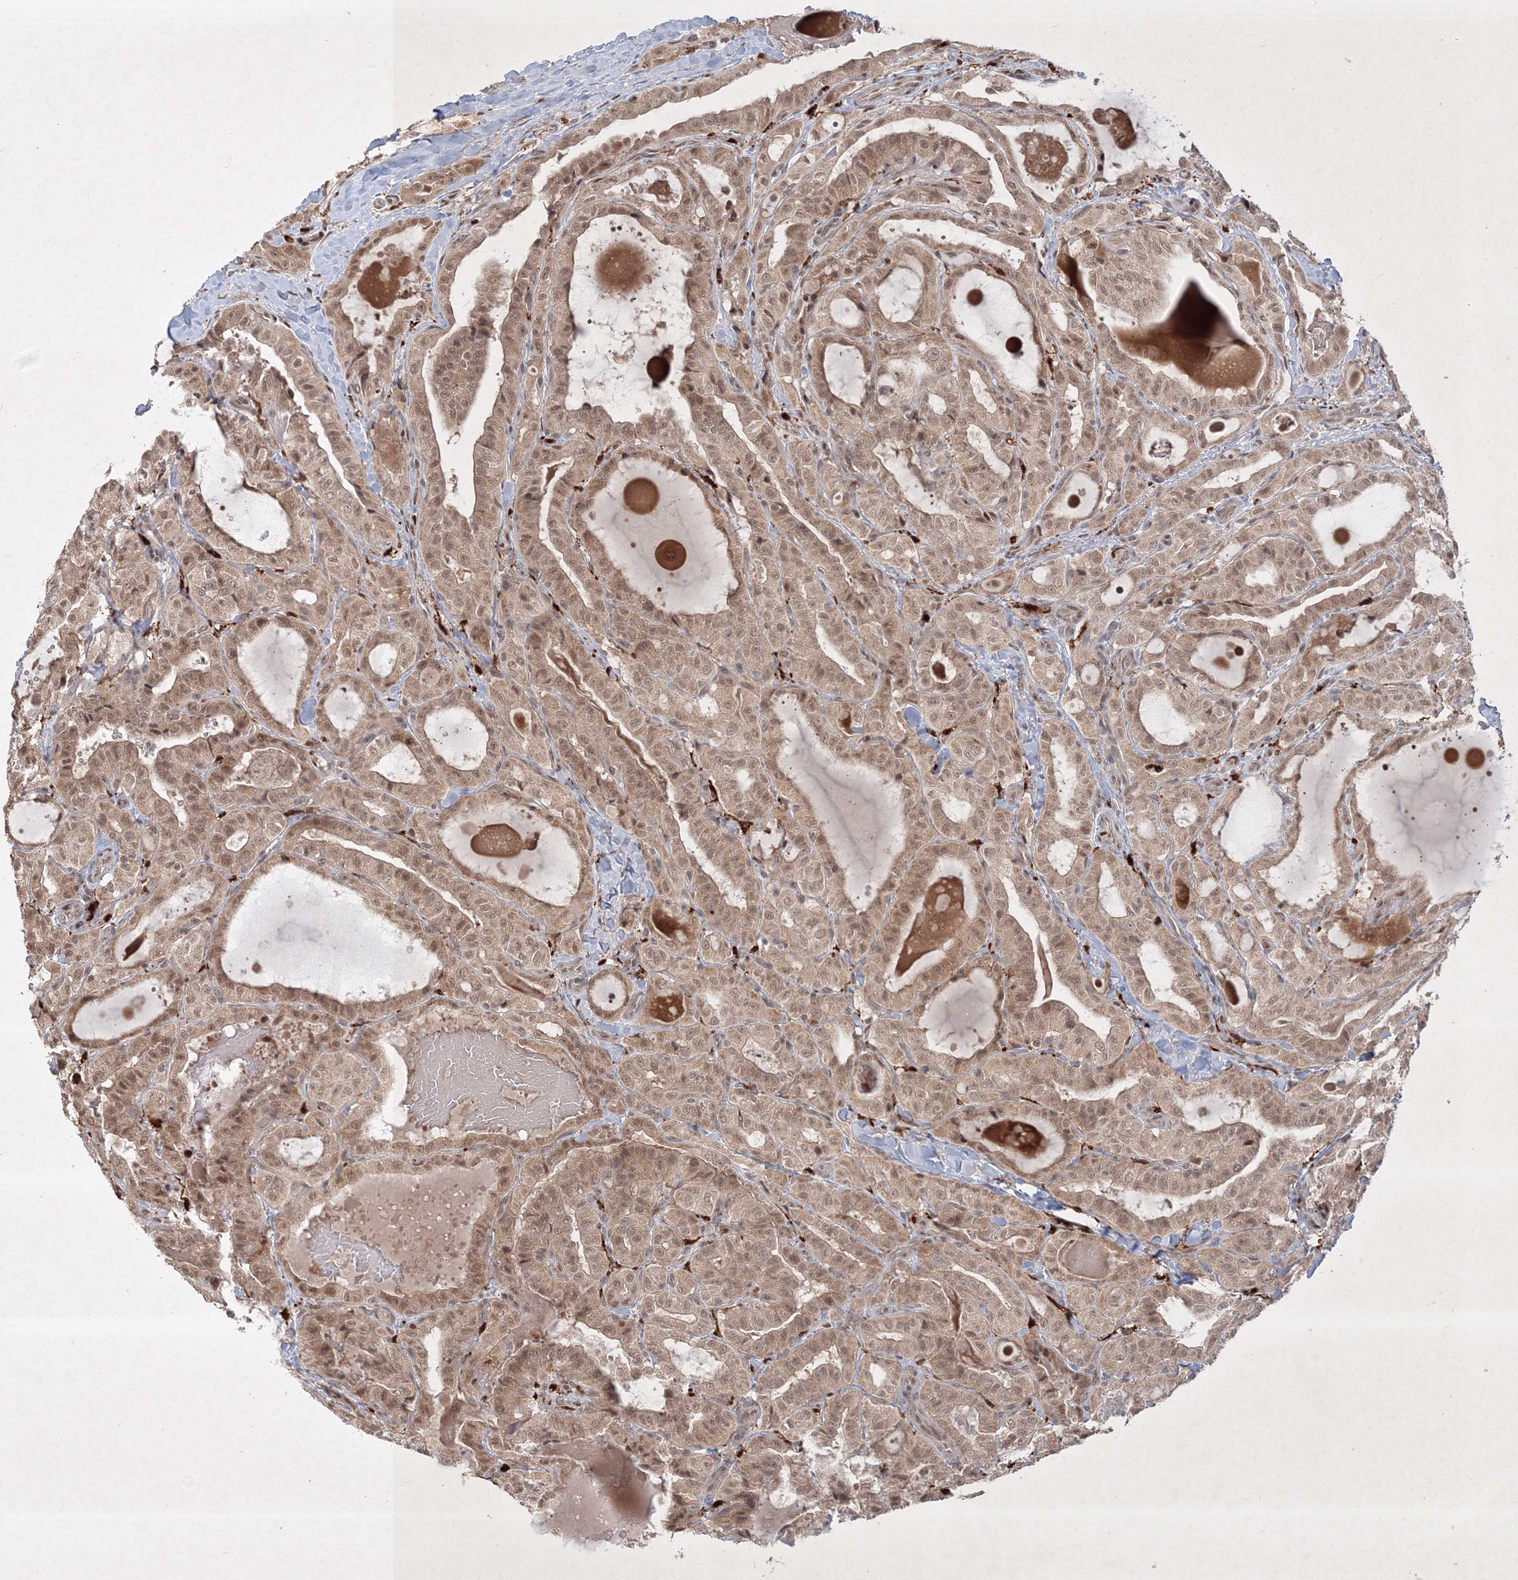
{"staining": {"intensity": "weak", "quantity": ">75%", "location": "cytoplasmic/membranous,nuclear"}, "tissue": "thyroid cancer", "cell_type": "Tumor cells", "image_type": "cancer", "snomed": [{"axis": "morphology", "description": "Papillary adenocarcinoma, NOS"}, {"axis": "topography", "description": "Thyroid gland"}], "caption": "Immunohistochemistry (IHC) photomicrograph of neoplastic tissue: thyroid papillary adenocarcinoma stained using immunohistochemistry (IHC) exhibits low levels of weak protein expression localized specifically in the cytoplasmic/membranous and nuclear of tumor cells, appearing as a cytoplasmic/membranous and nuclear brown color.", "gene": "TAB1", "patient": {"sex": "male", "age": 77}}